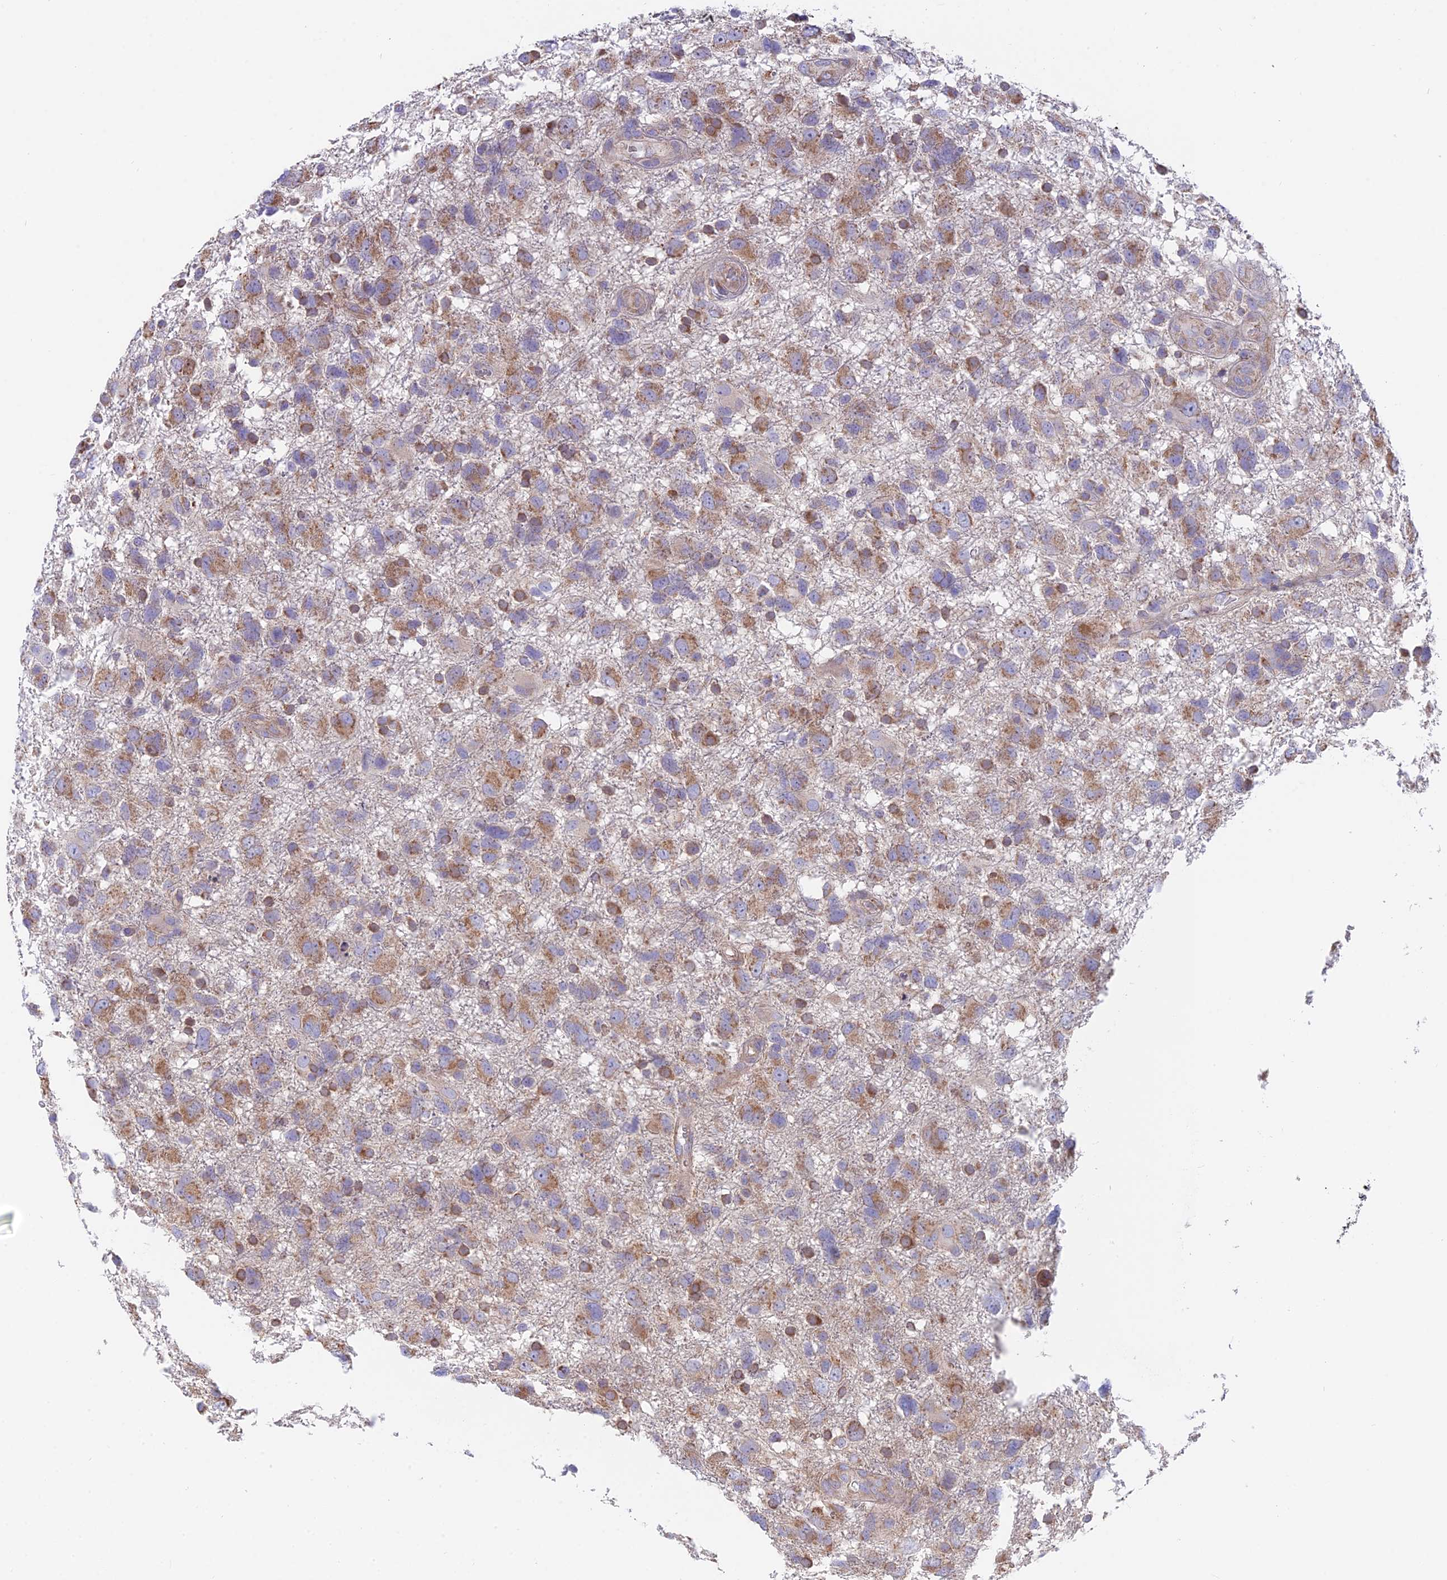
{"staining": {"intensity": "moderate", "quantity": "25%-75%", "location": "cytoplasmic/membranous"}, "tissue": "glioma", "cell_type": "Tumor cells", "image_type": "cancer", "snomed": [{"axis": "morphology", "description": "Glioma, malignant, High grade"}, {"axis": "topography", "description": "Brain"}], "caption": "A micrograph of human high-grade glioma (malignant) stained for a protein reveals moderate cytoplasmic/membranous brown staining in tumor cells. The protein is shown in brown color, while the nuclei are stained blue.", "gene": "TBC1D20", "patient": {"sex": "male", "age": 61}}